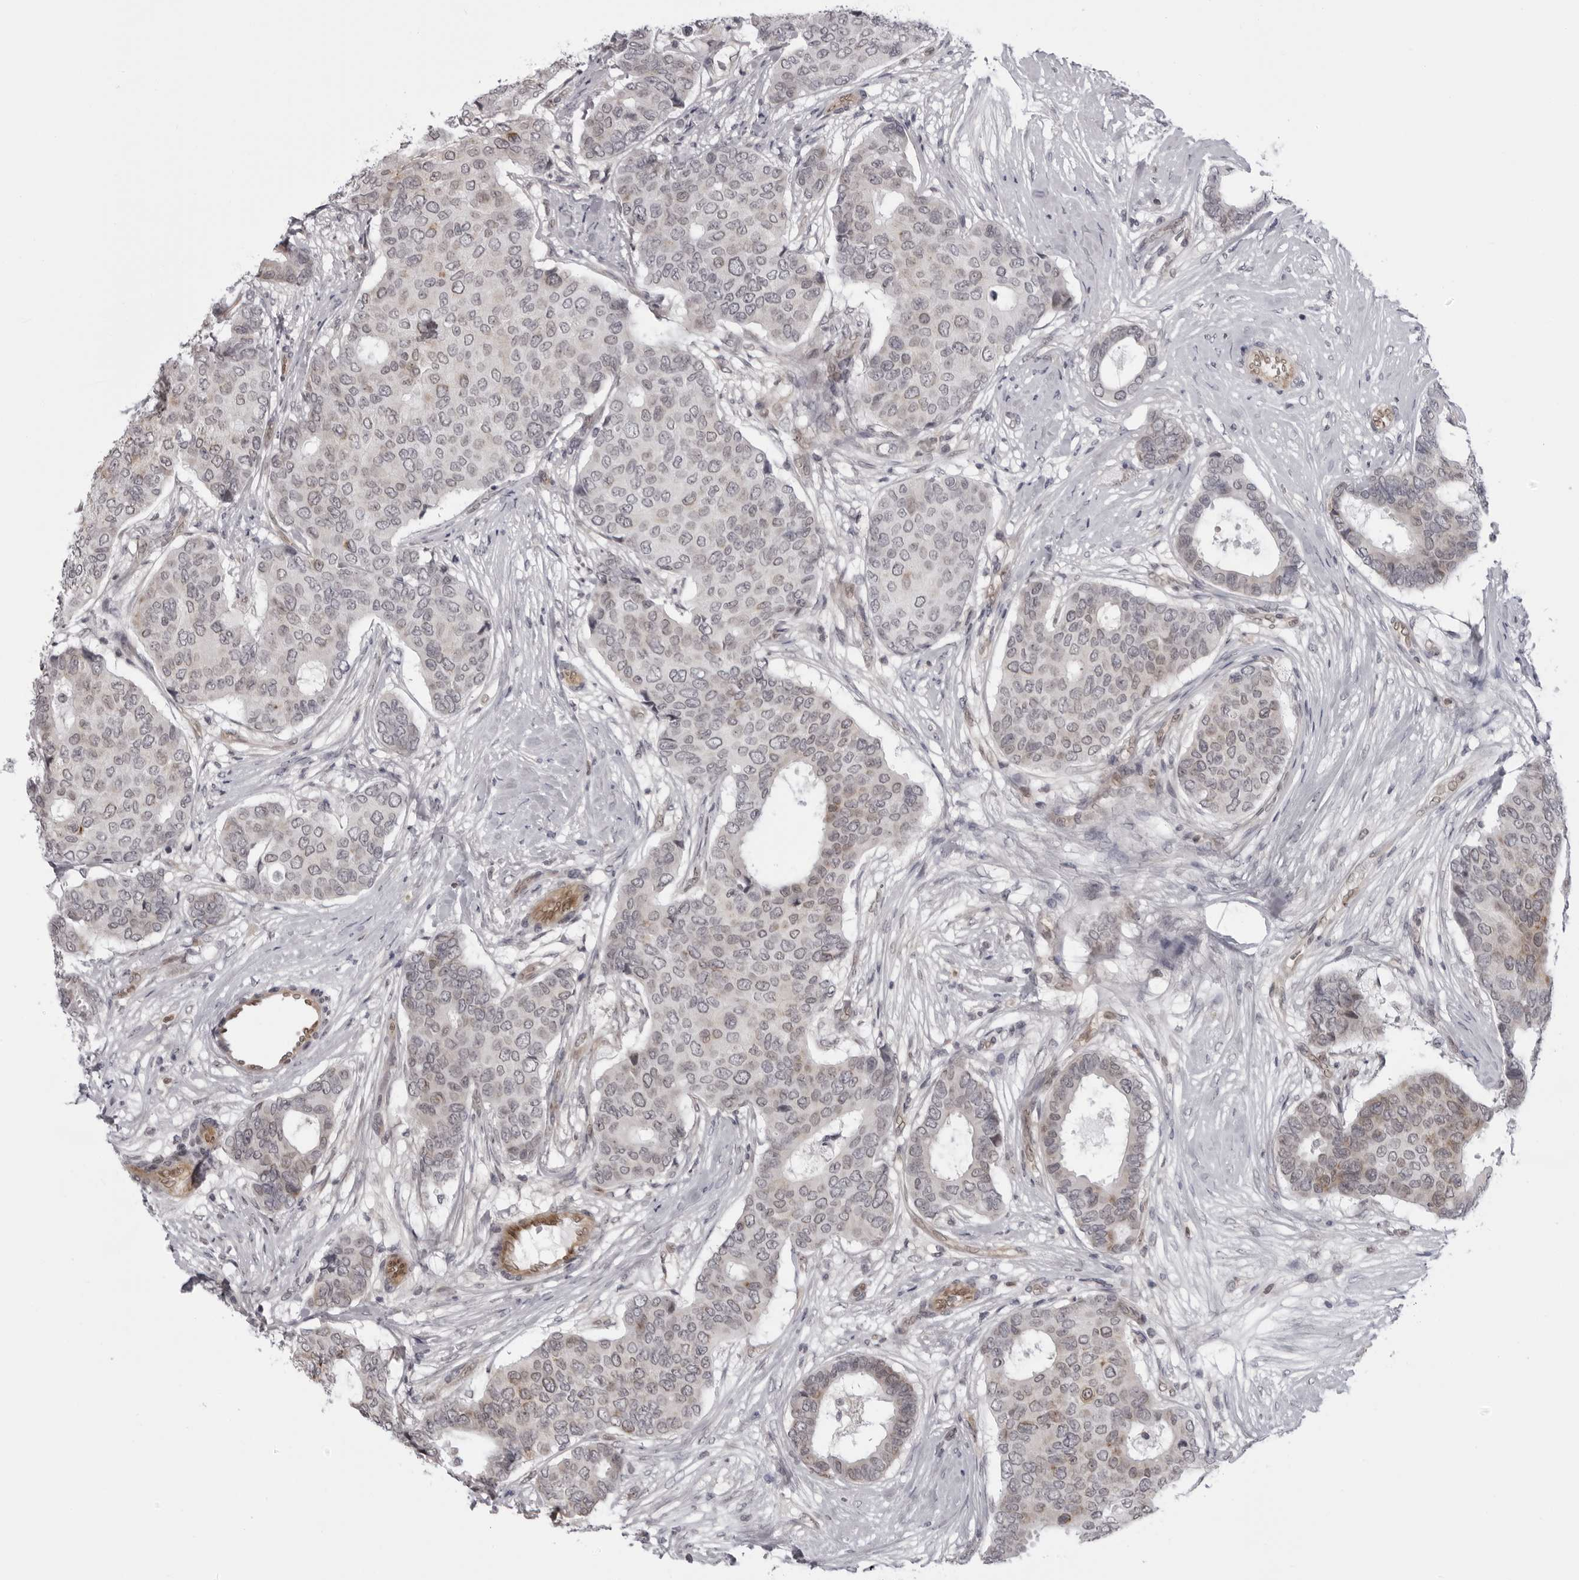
{"staining": {"intensity": "weak", "quantity": "25%-75%", "location": "nuclear"}, "tissue": "breast cancer", "cell_type": "Tumor cells", "image_type": "cancer", "snomed": [{"axis": "morphology", "description": "Duct carcinoma"}, {"axis": "topography", "description": "Breast"}], "caption": "IHC (DAB (3,3'-diaminobenzidine)) staining of breast cancer exhibits weak nuclear protein positivity in approximately 25%-75% of tumor cells.", "gene": "MAPK12", "patient": {"sex": "female", "age": 75}}